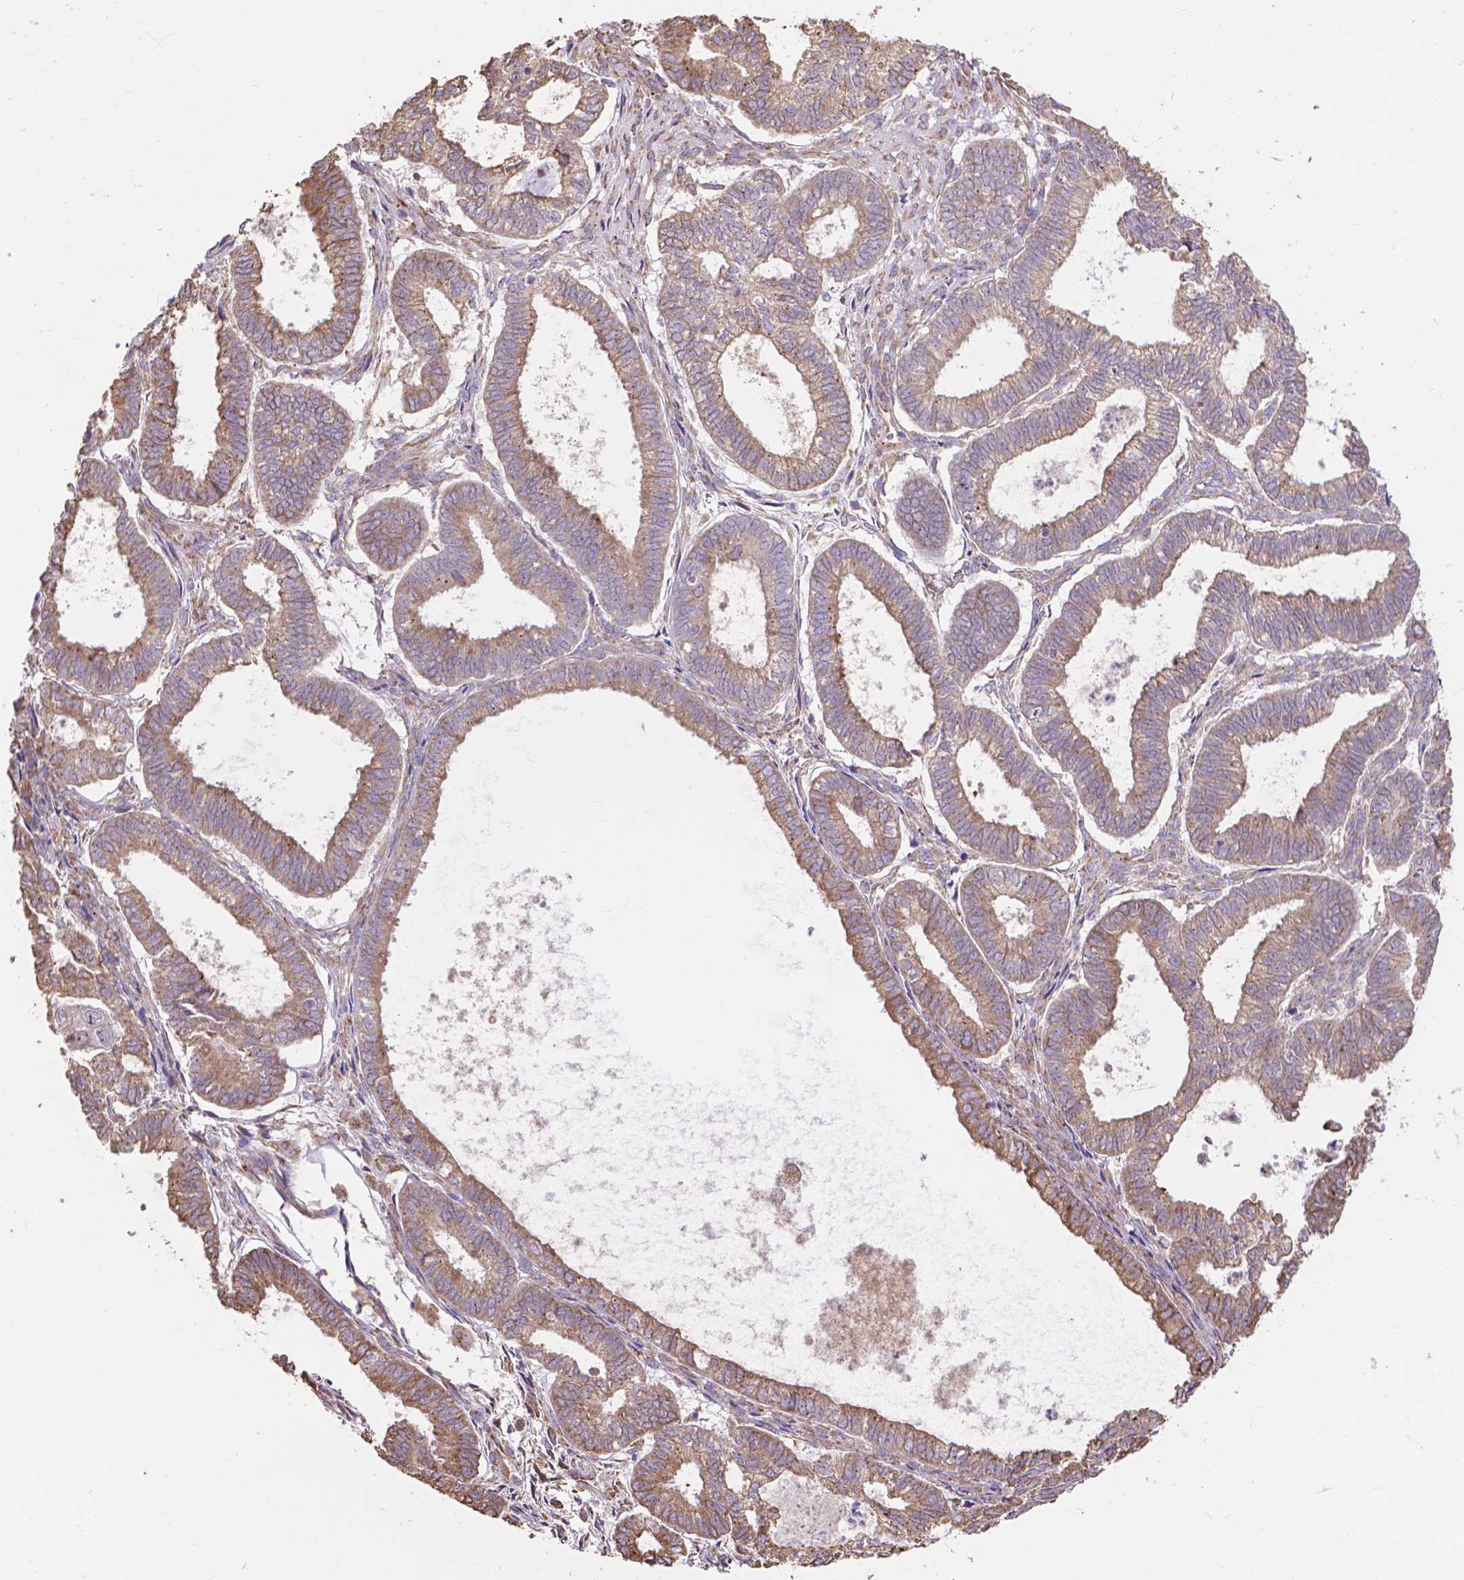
{"staining": {"intensity": "moderate", "quantity": "25%-75%", "location": "cytoplasmic/membranous"}, "tissue": "ovarian cancer", "cell_type": "Tumor cells", "image_type": "cancer", "snomed": [{"axis": "morphology", "description": "Carcinoma, endometroid"}, {"axis": "topography", "description": "Ovary"}], "caption": "Brown immunohistochemical staining in human ovarian cancer (endometroid carcinoma) shows moderate cytoplasmic/membranous positivity in approximately 25%-75% of tumor cells.", "gene": "IPO11", "patient": {"sex": "female", "age": 64}}